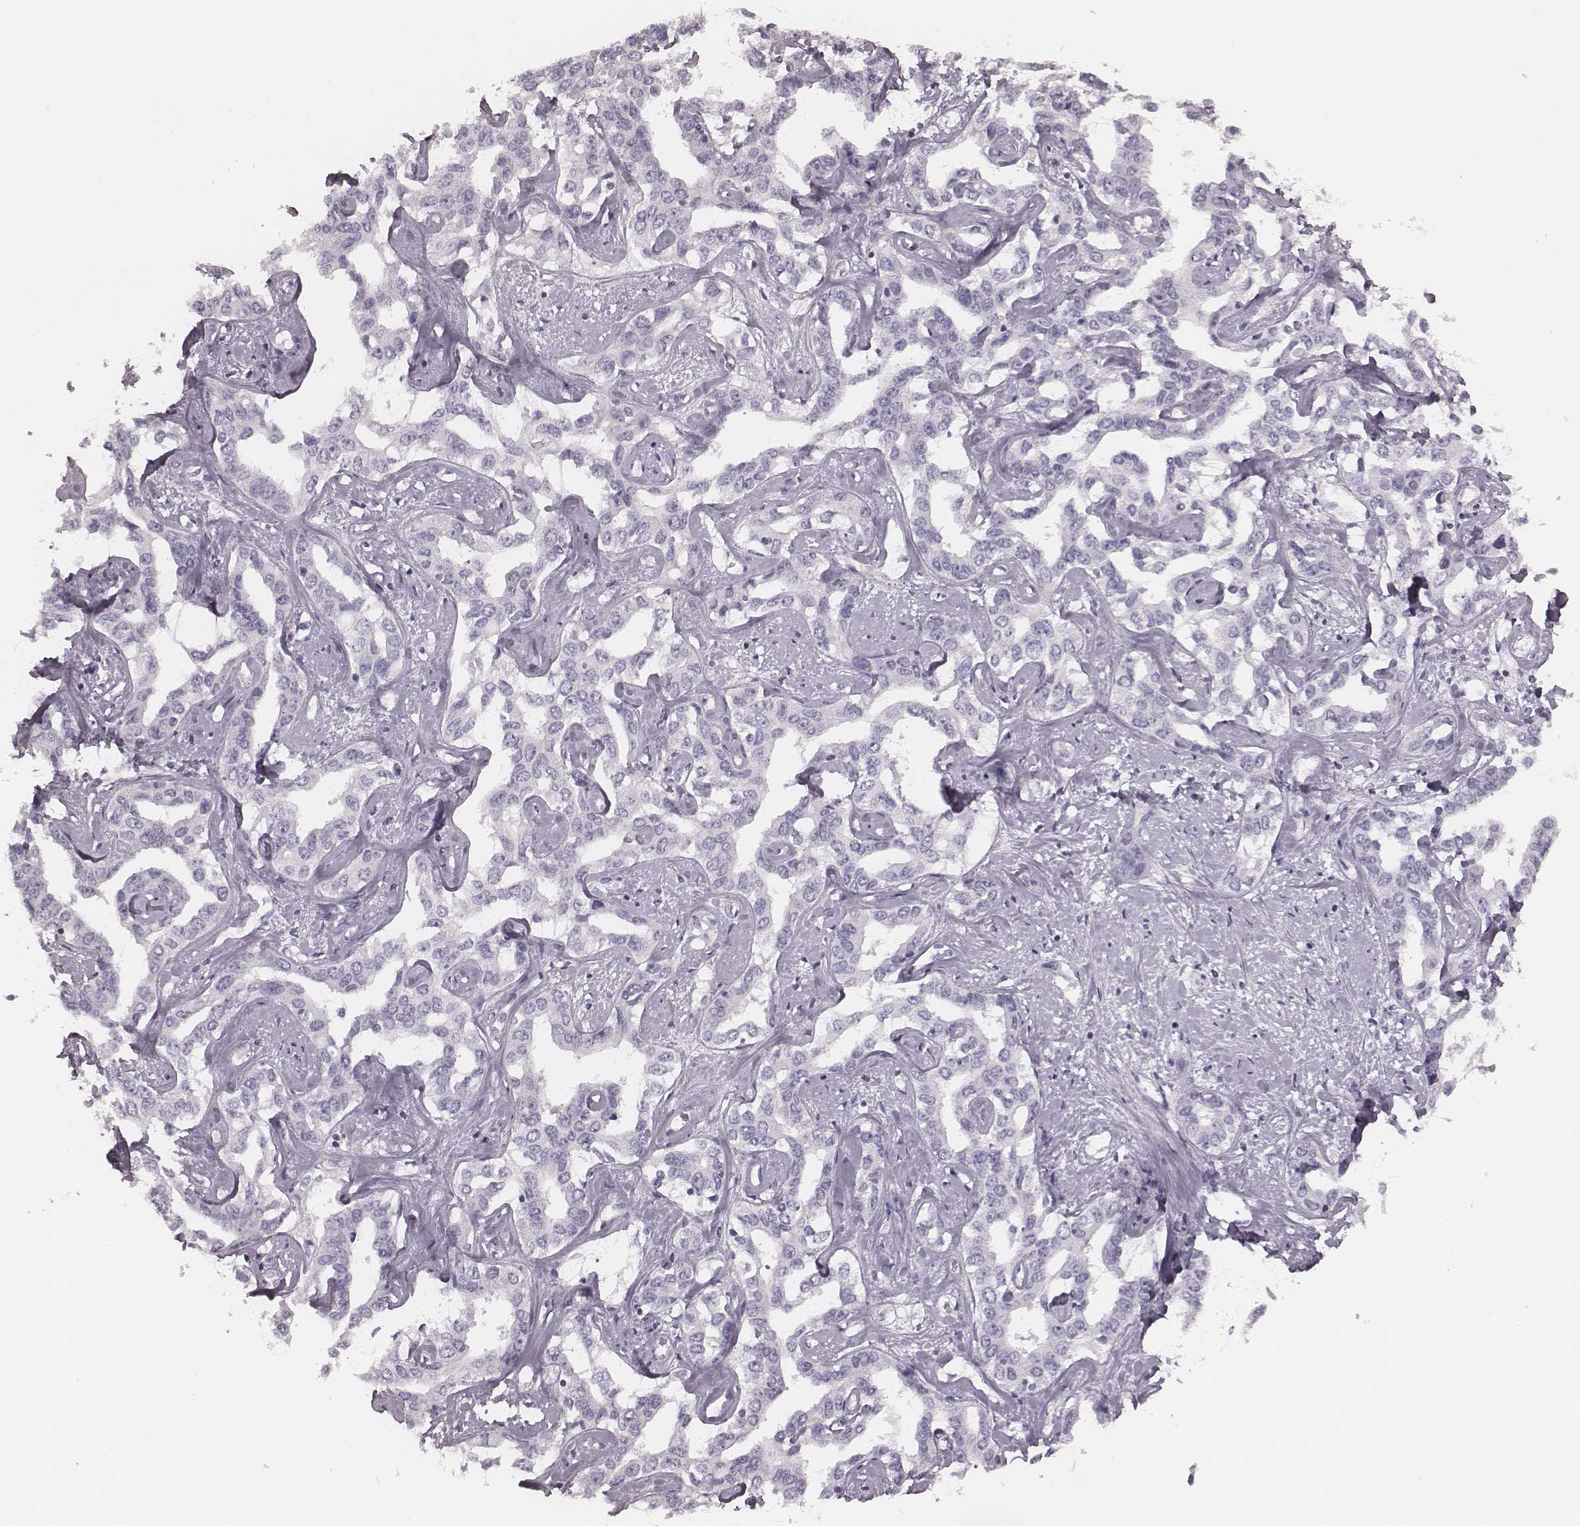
{"staining": {"intensity": "negative", "quantity": "none", "location": "none"}, "tissue": "liver cancer", "cell_type": "Tumor cells", "image_type": "cancer", "snomed": [{"axis": "morphology", "description": "Cholangiocarcinoma"}, {"axis": "topography", "description": "Liver"}], "caption": "Tumor cells are negative for brown protein staining in liver cancer (cholangiocarcinoma). (DAB (3,3'-diaminobenzidine) immunohistochemistry, high magnification).", "gene": "S100Z", "patient": {"sex": "male", "age": 59}}